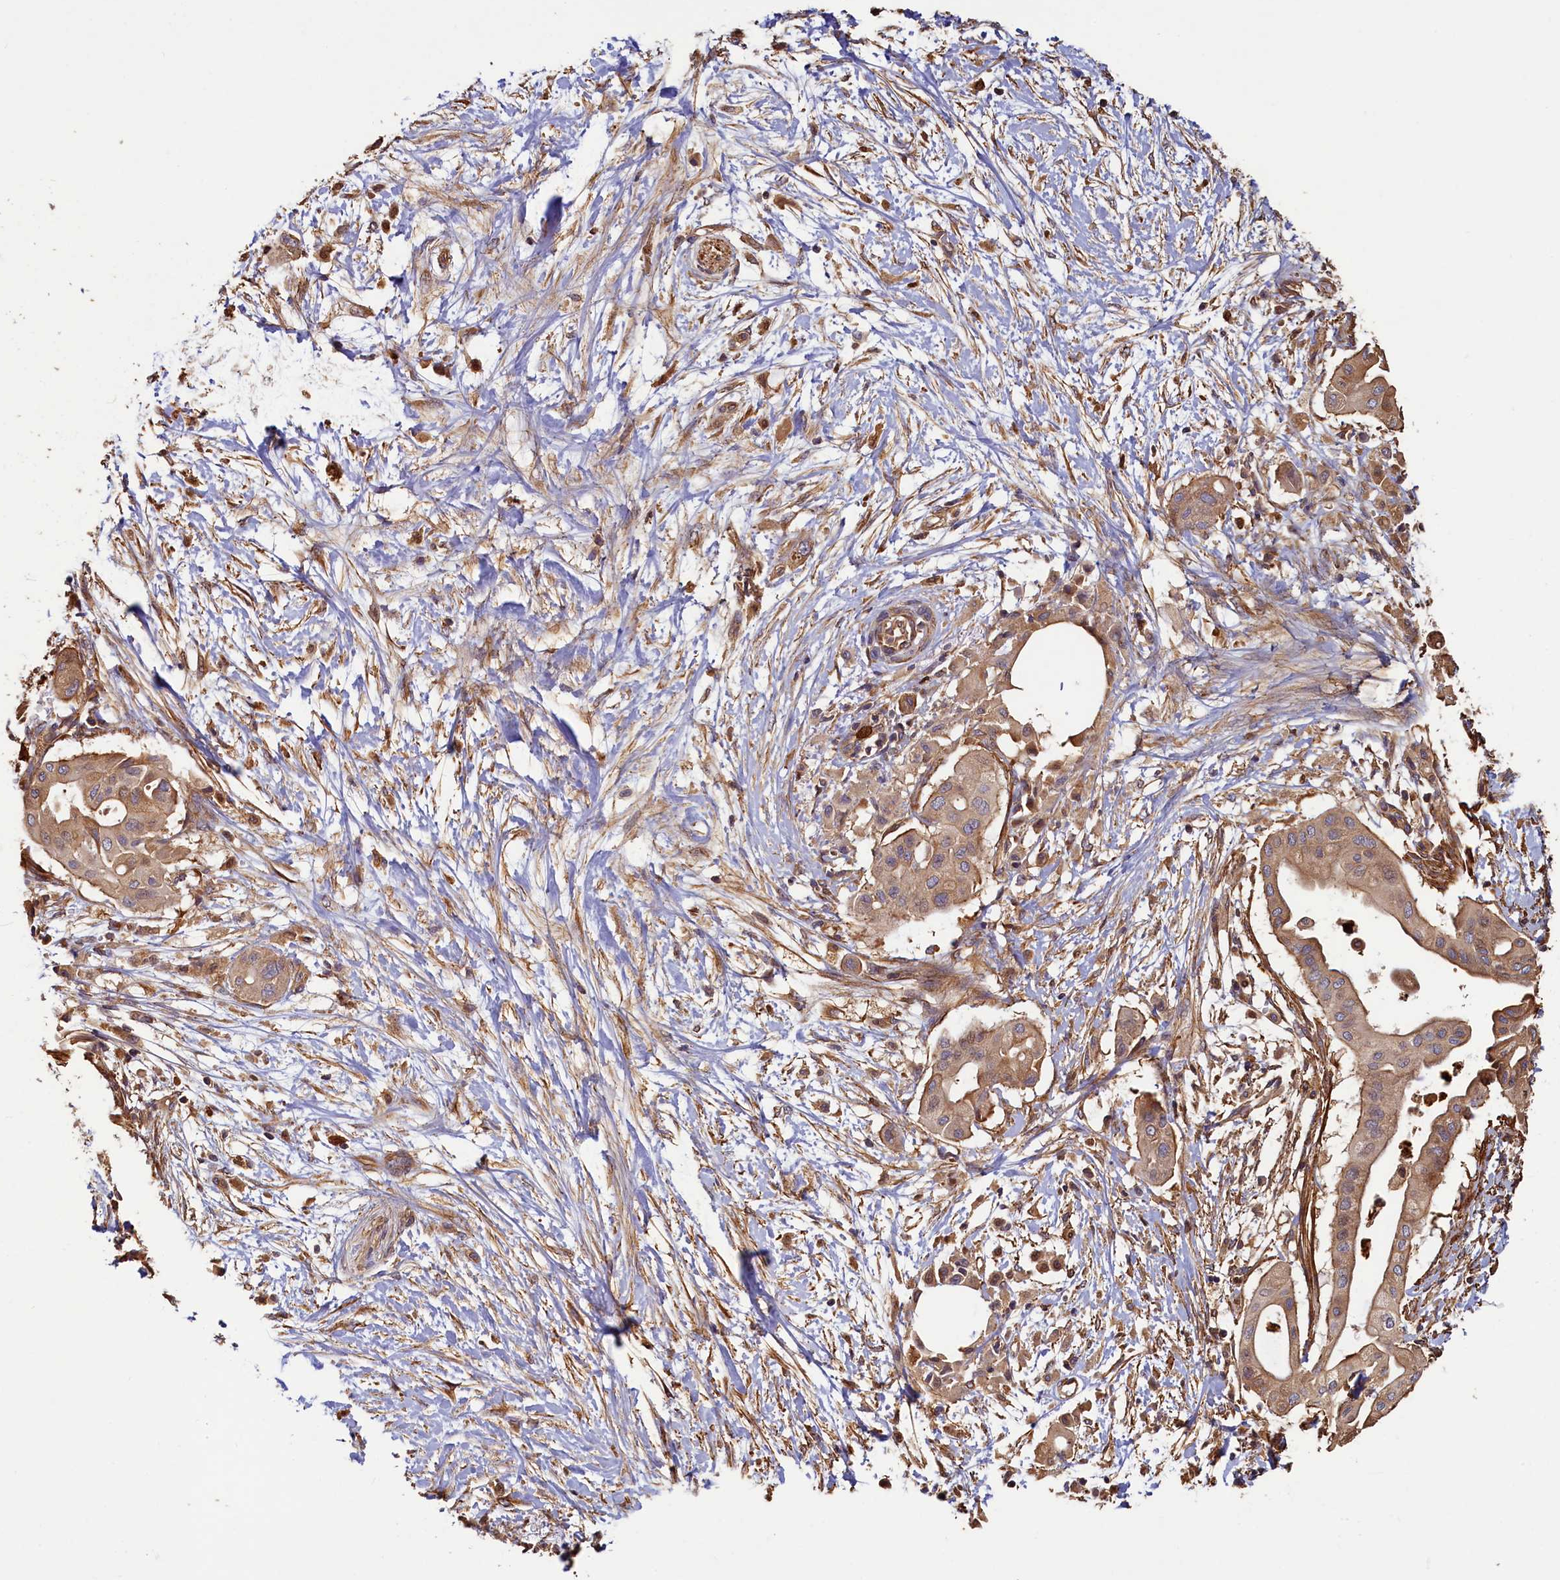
{"staining": {"intensity": "moderate", "quantity": ">75%", "location": "cytoplasmic/membranous"}, "tissue": "pancreatic cancer", "cell_type": "Tumor cells", "image_type": "cancer", "snomed": [{"axis": "morphology", "description": "Adenocarcinoma, NOS"}, {"axis": "topography", "description": "Pancreas"}], "caption": "Protein expression analysis of pancreatic adenocarcinoma exhibits moderate cytoplasmic/membranous positivity in approximately >75% of tumor cells. The staining was performed using DAB (3,3'-diaminobenzidine), with brown indicating positive protein expression. Nuclei are stained blue with hematoxylin.", "gene": "CCDC102B", "patient": {"sex": "male", "age": 68}}